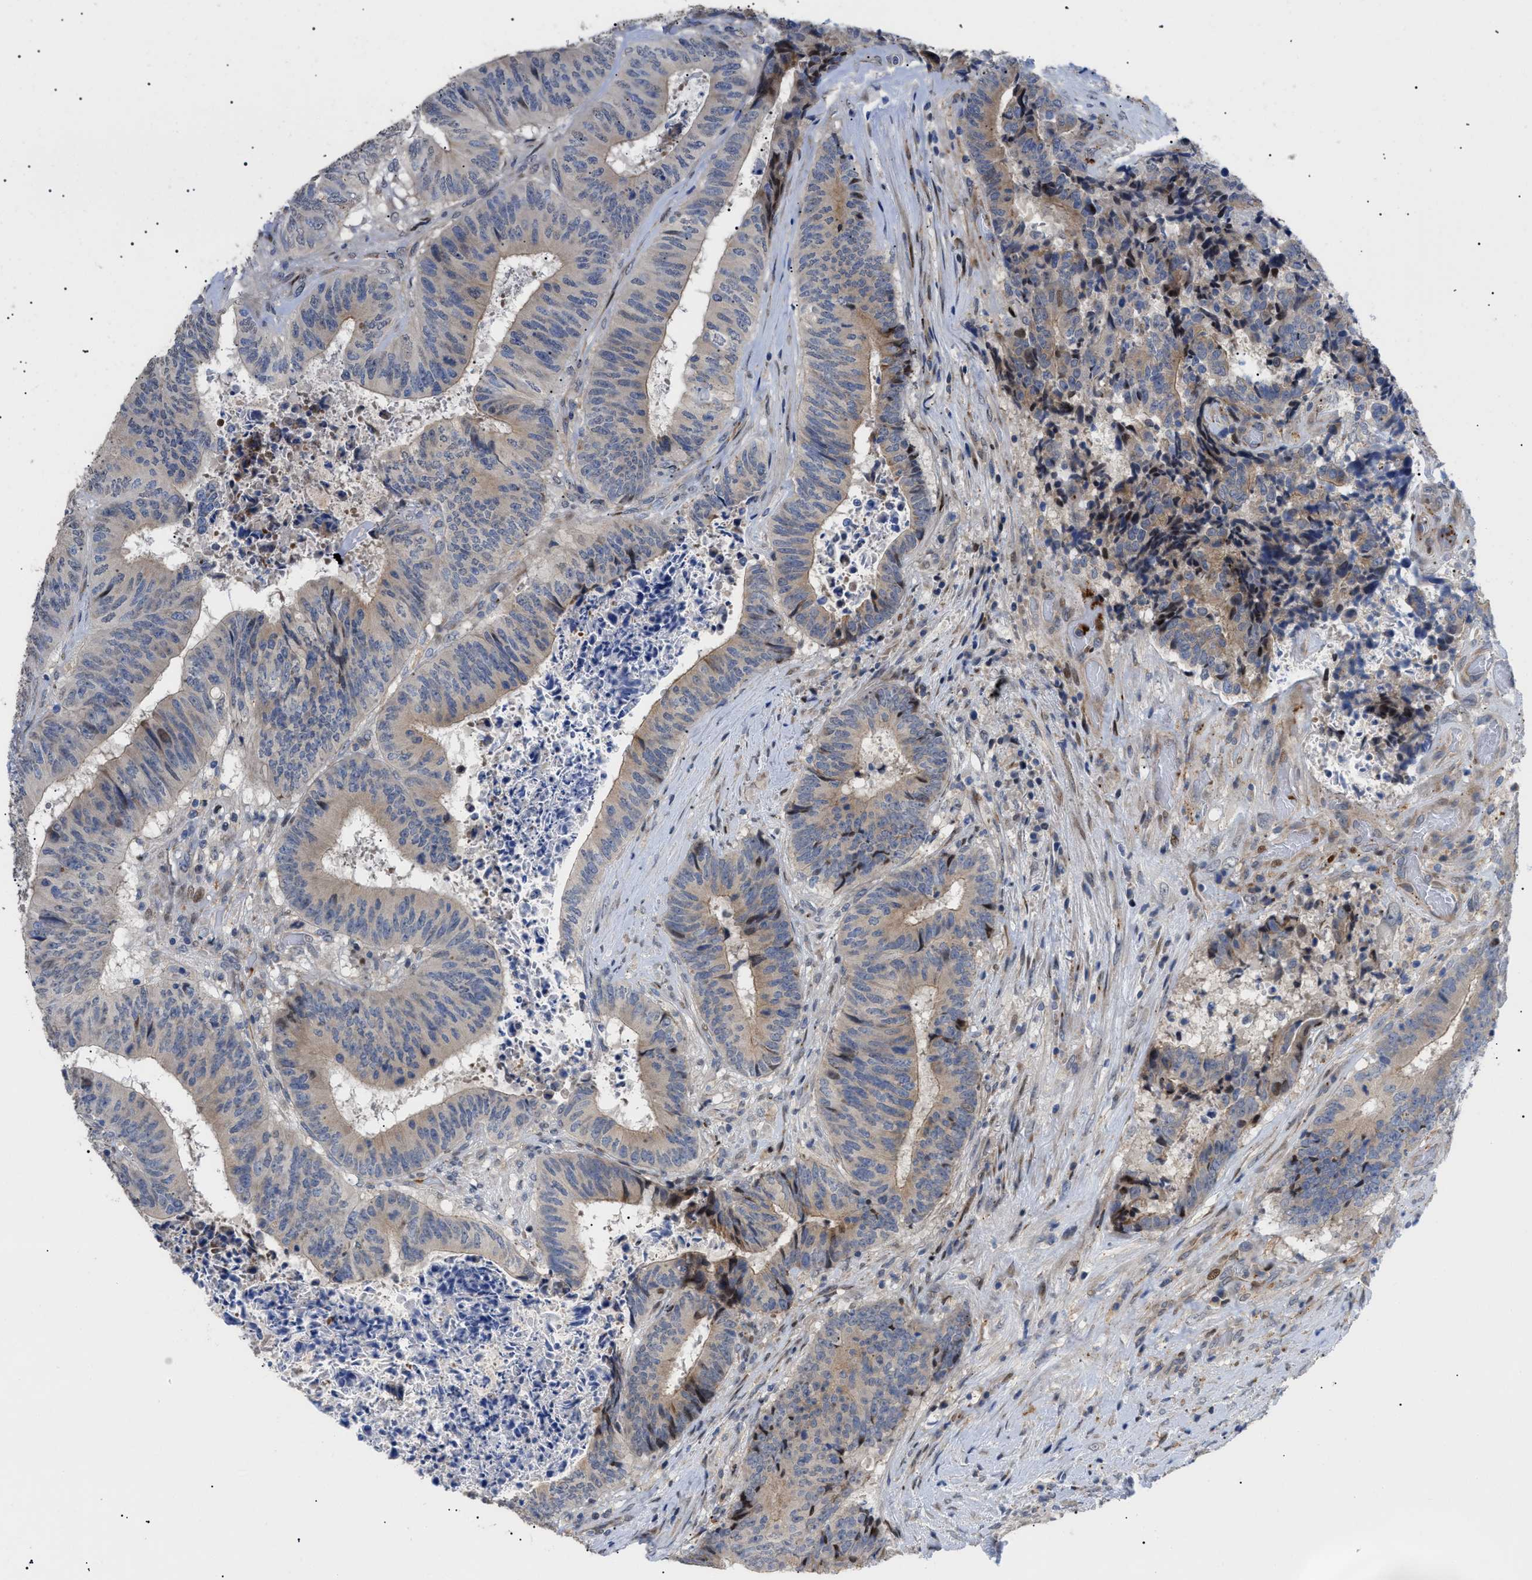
{"staining": {"intensity": "weak", "quantity": "<25%", "location": "cytoplasmic/membranous"}, "tissue": "colorectal cancer", "cell_type": "Tumor cells", "image_type": "cancer", "snomed": [{"axis": "morphology", "description": "Adenocarcinoma, NOS"}, {"axis": "topography", "description": "Rectum"}], "caption": "Immunohistochemical staining of adenocarcinoma (colorectal) displays no significant staining in tumor cells.", "gene": "SFXN5", "patient": {"sex": "male", "age": 72}}